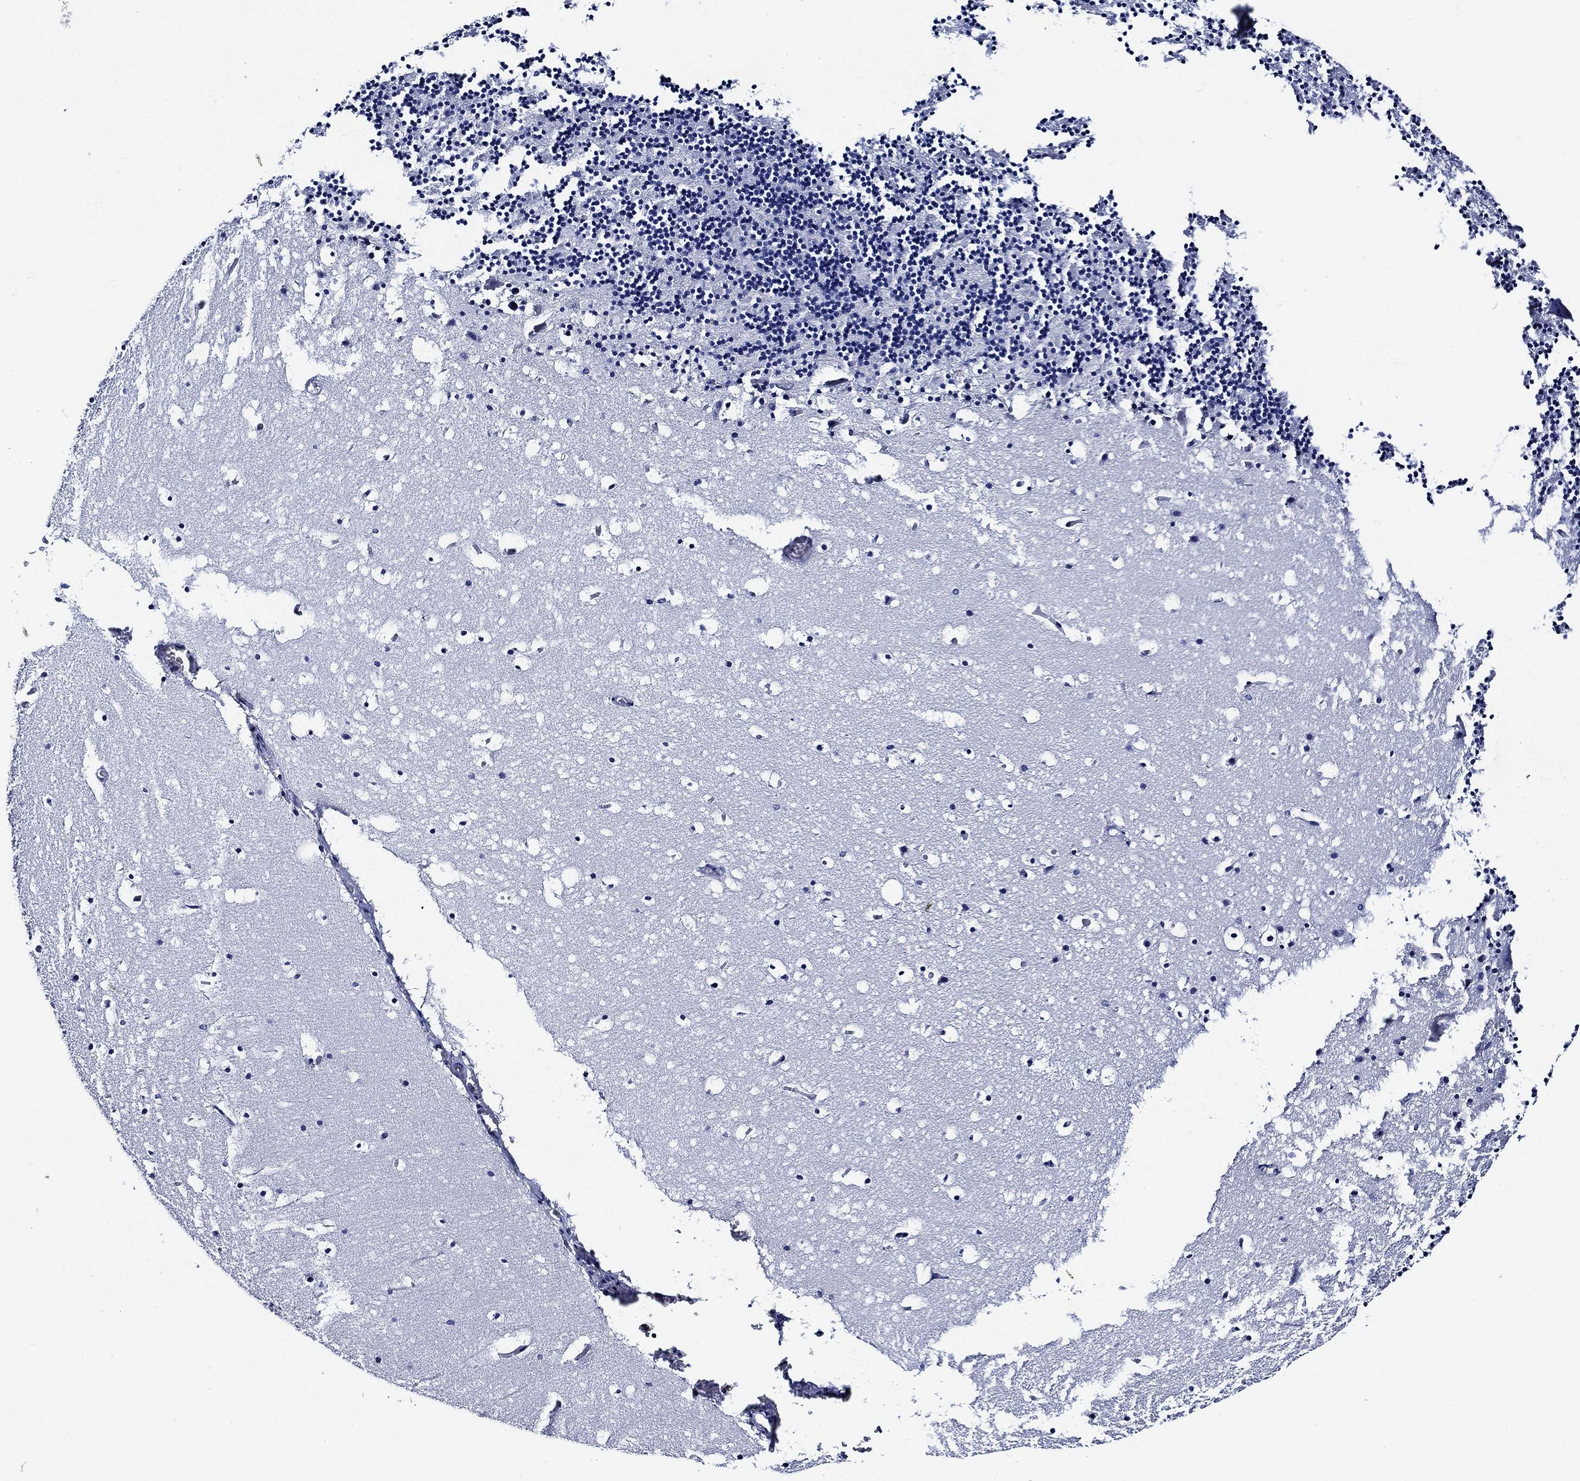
{"staining": {"intensity": "negative", "quantity": "none", "location": "none"}, "tissue": "cerebellum", "cell_type": "Cells in granular layer", "image_type": "normal", "snomed": [{"axis": "morphology", "description": "Normal tissue, NOS"}, {"axis": "topography", "description": "Cerebellum"}], "caption": "The micrograph demonstrates no staining of cells in granular layer in benign cerebellum. (DAB (3,3'-diaminobenzidine) immunohistochemistry (IHC) with hematoxylin counter stain).", "gene": "WDR62", "patient": {"sex": "male", "age": 37}}